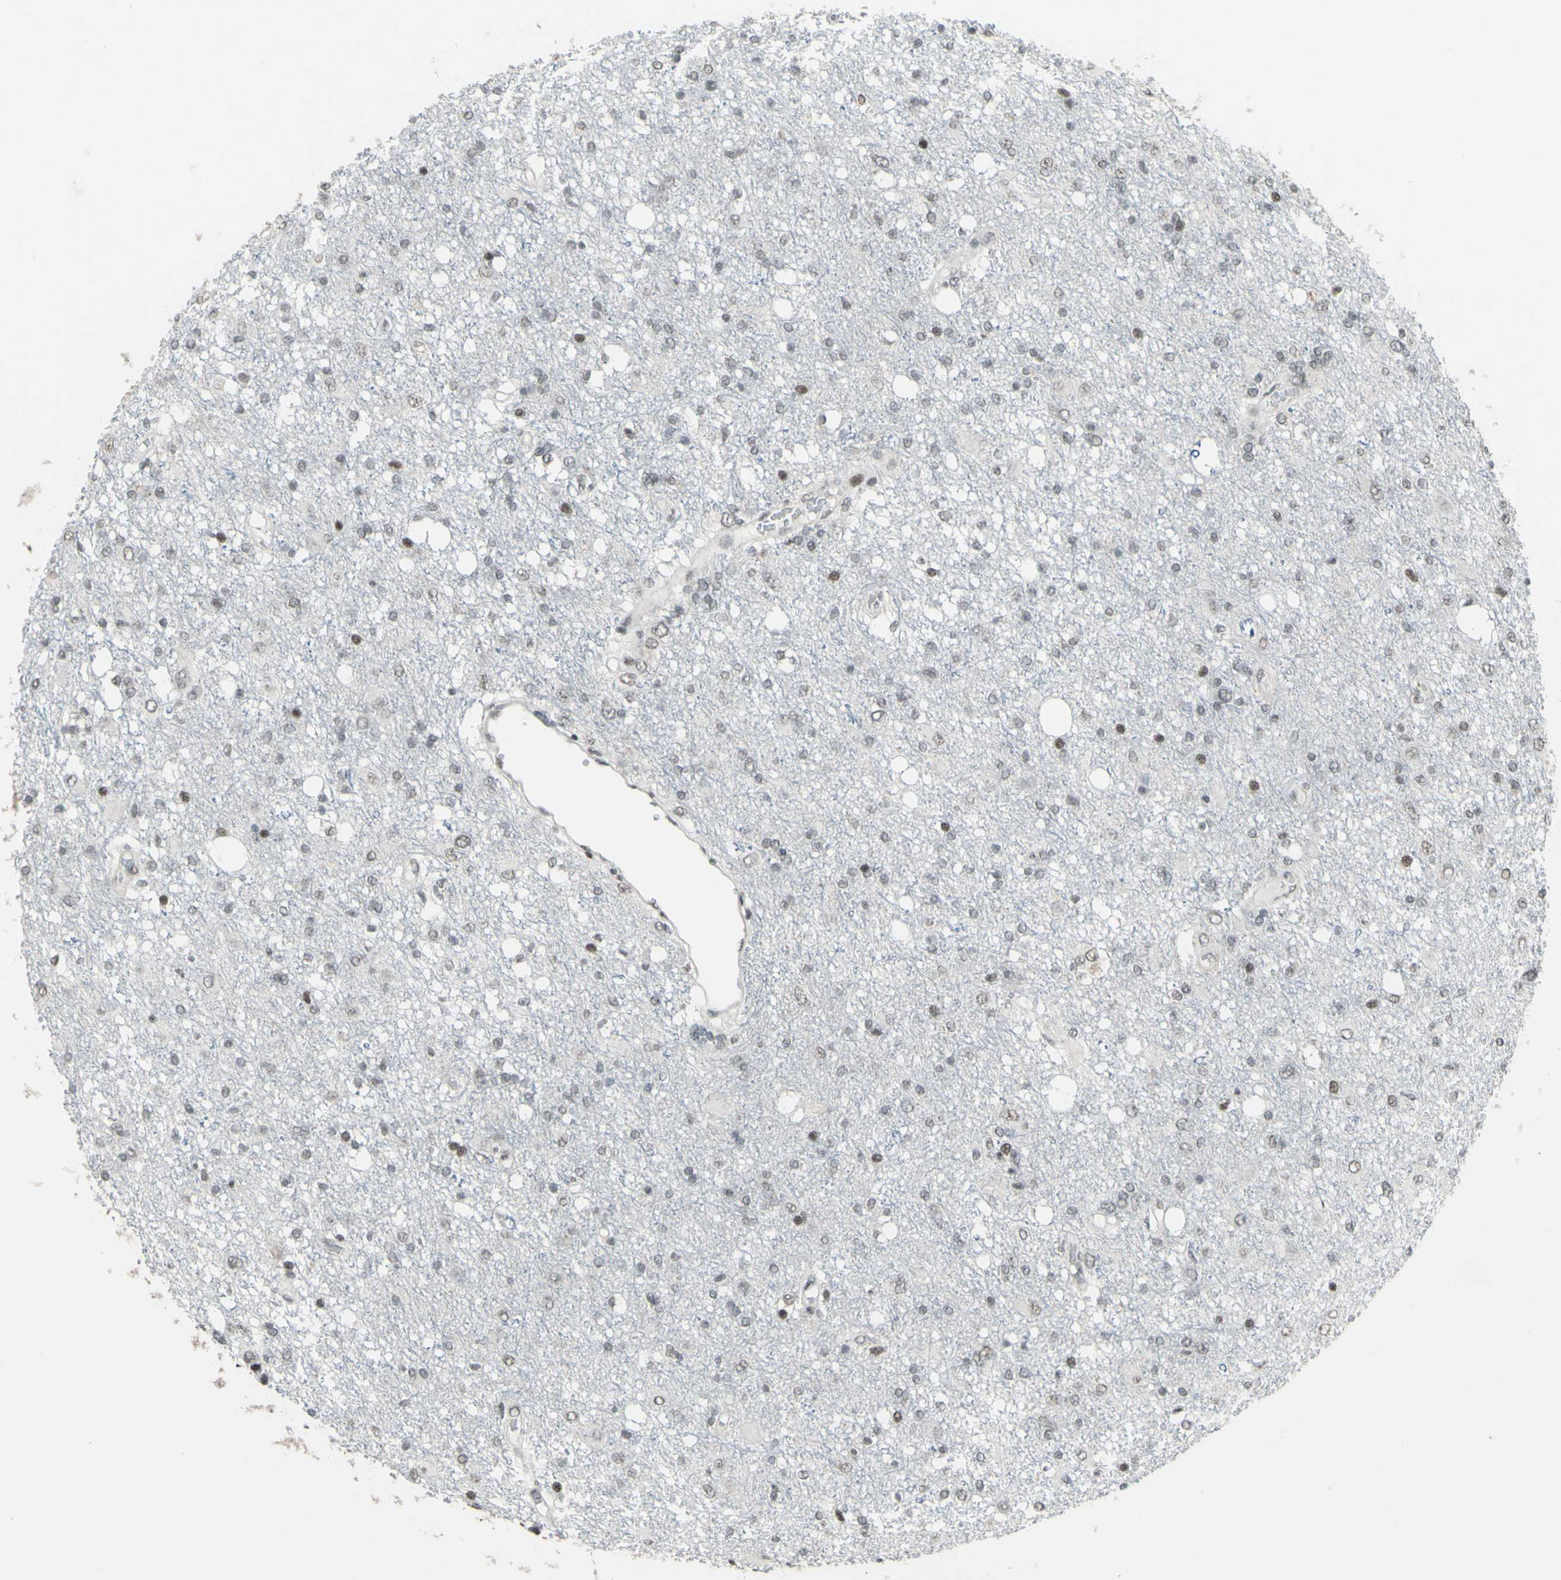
{"staining": {"intensity": "moderate", "quantity": "<25%", "location": "nuclear"}, "tissue": "glioma", "cell_type": "Tumor cells", "image_type": "cancer", "snomed": [{"axis": "morphology", "description": "Glioma, malignant, High grade"}, {"axis": "topography", "description": "Brain"}], "caption": "Moderate nuclear expression for a protein is present in approximately <25% of tumor cells of malignant glioma (high-grade) using immunohistochemistry (IHC).", "gene": "SUPT6H", "patient": {"sex": "female", "age": 59}}